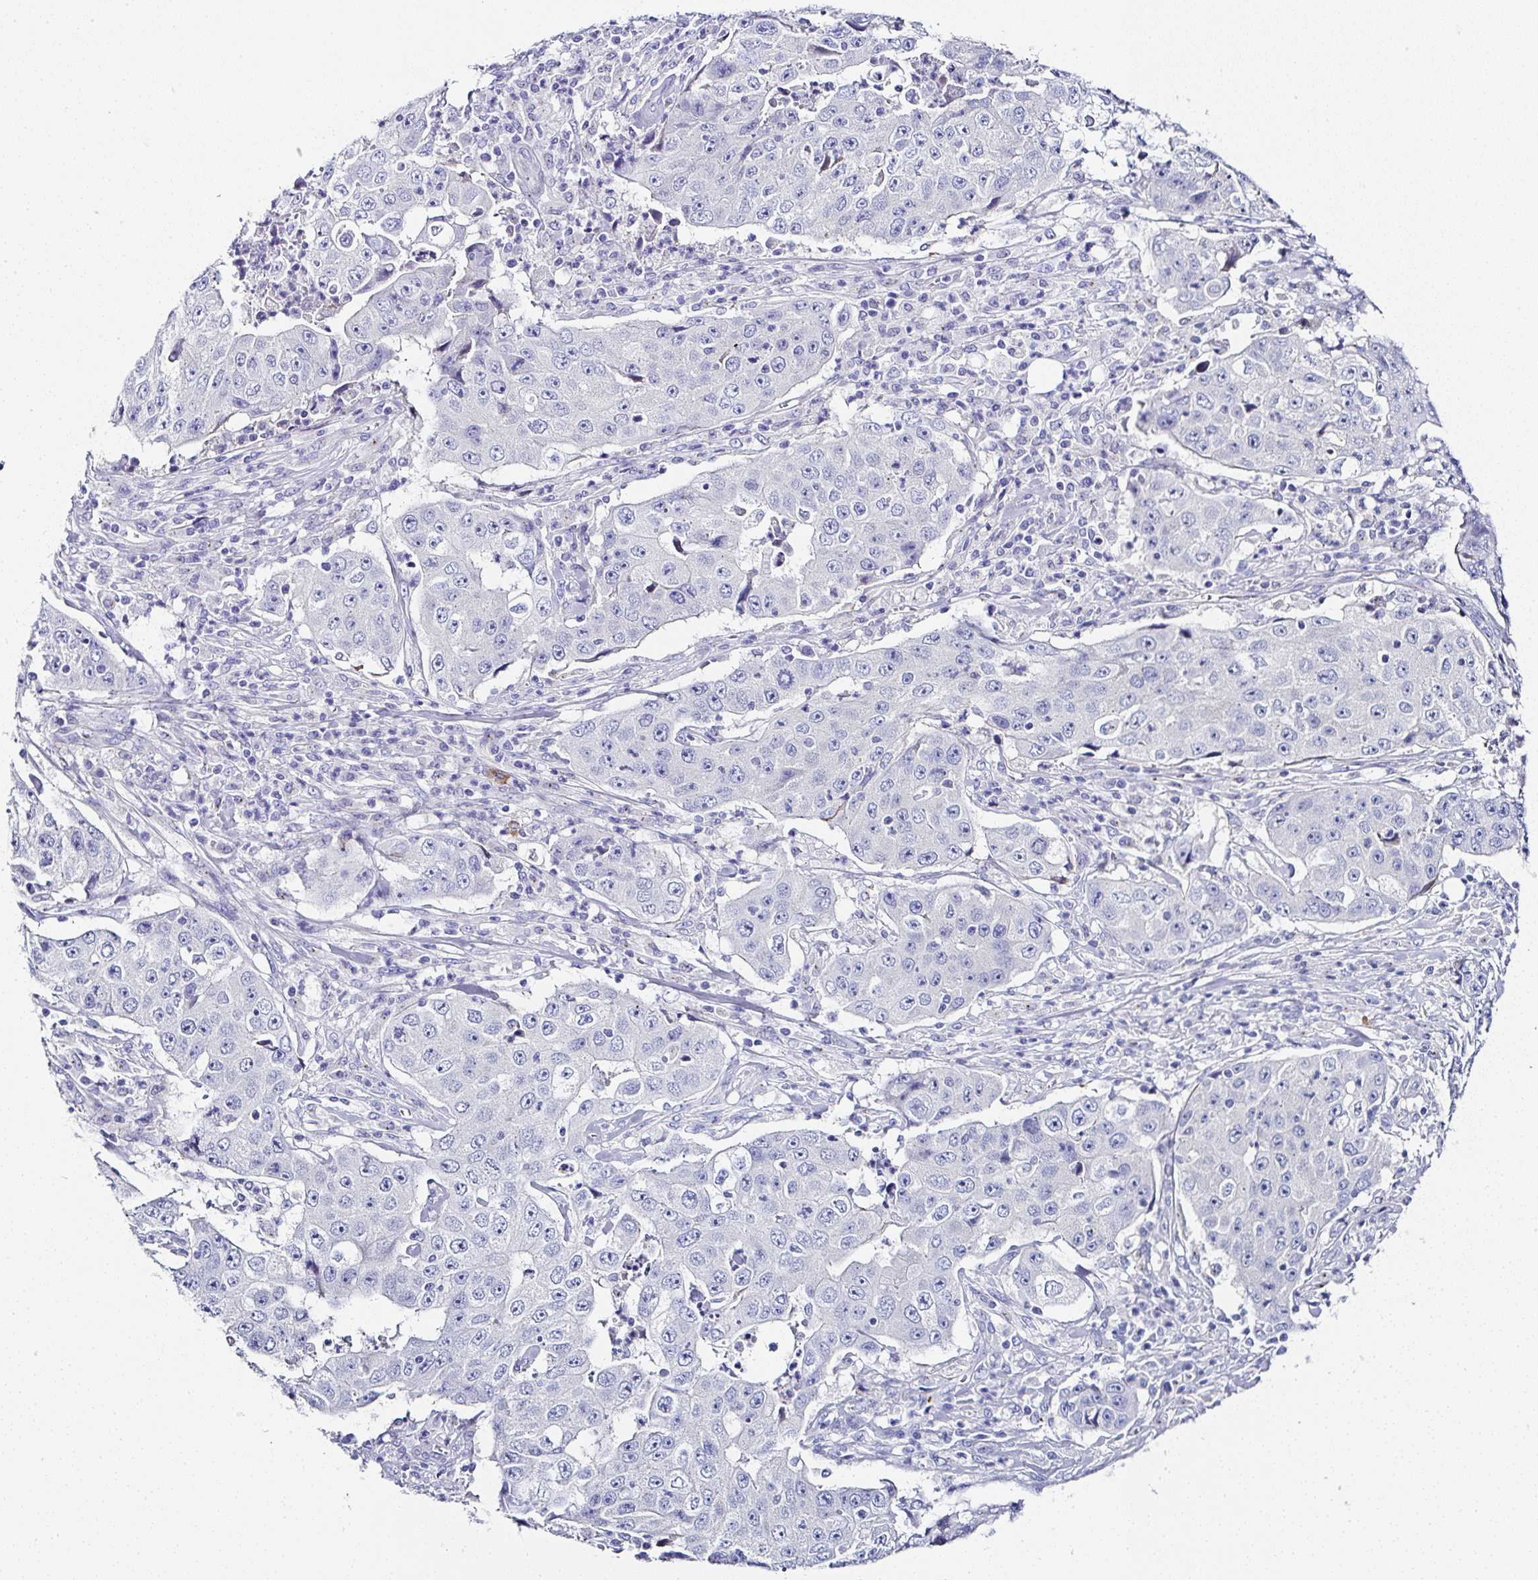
{"staining": {"intensity": "negative", "quantity": "none", "location": "none"}, "tissue": "lung cancer", "cell_type": "Tumor cells", "image_type": "cancer", "snomed": [{"axis": "morphology", "description": "Squamous cell carcinoma, NOS"}, {"axis": "topography", "description": "Lung"}], "caption": "An image of squamous cell carcinoma (lung) stained for a protein demonstrates no brown staining in tumor cells. The staining was performed using DAB to visualize the protein expression in brown, while the nuclei were stained in blue with hematoxylin (Magnification: 20x).", "gene": "PPFIA4", "patient": {"sex": "male", "age": 64}}